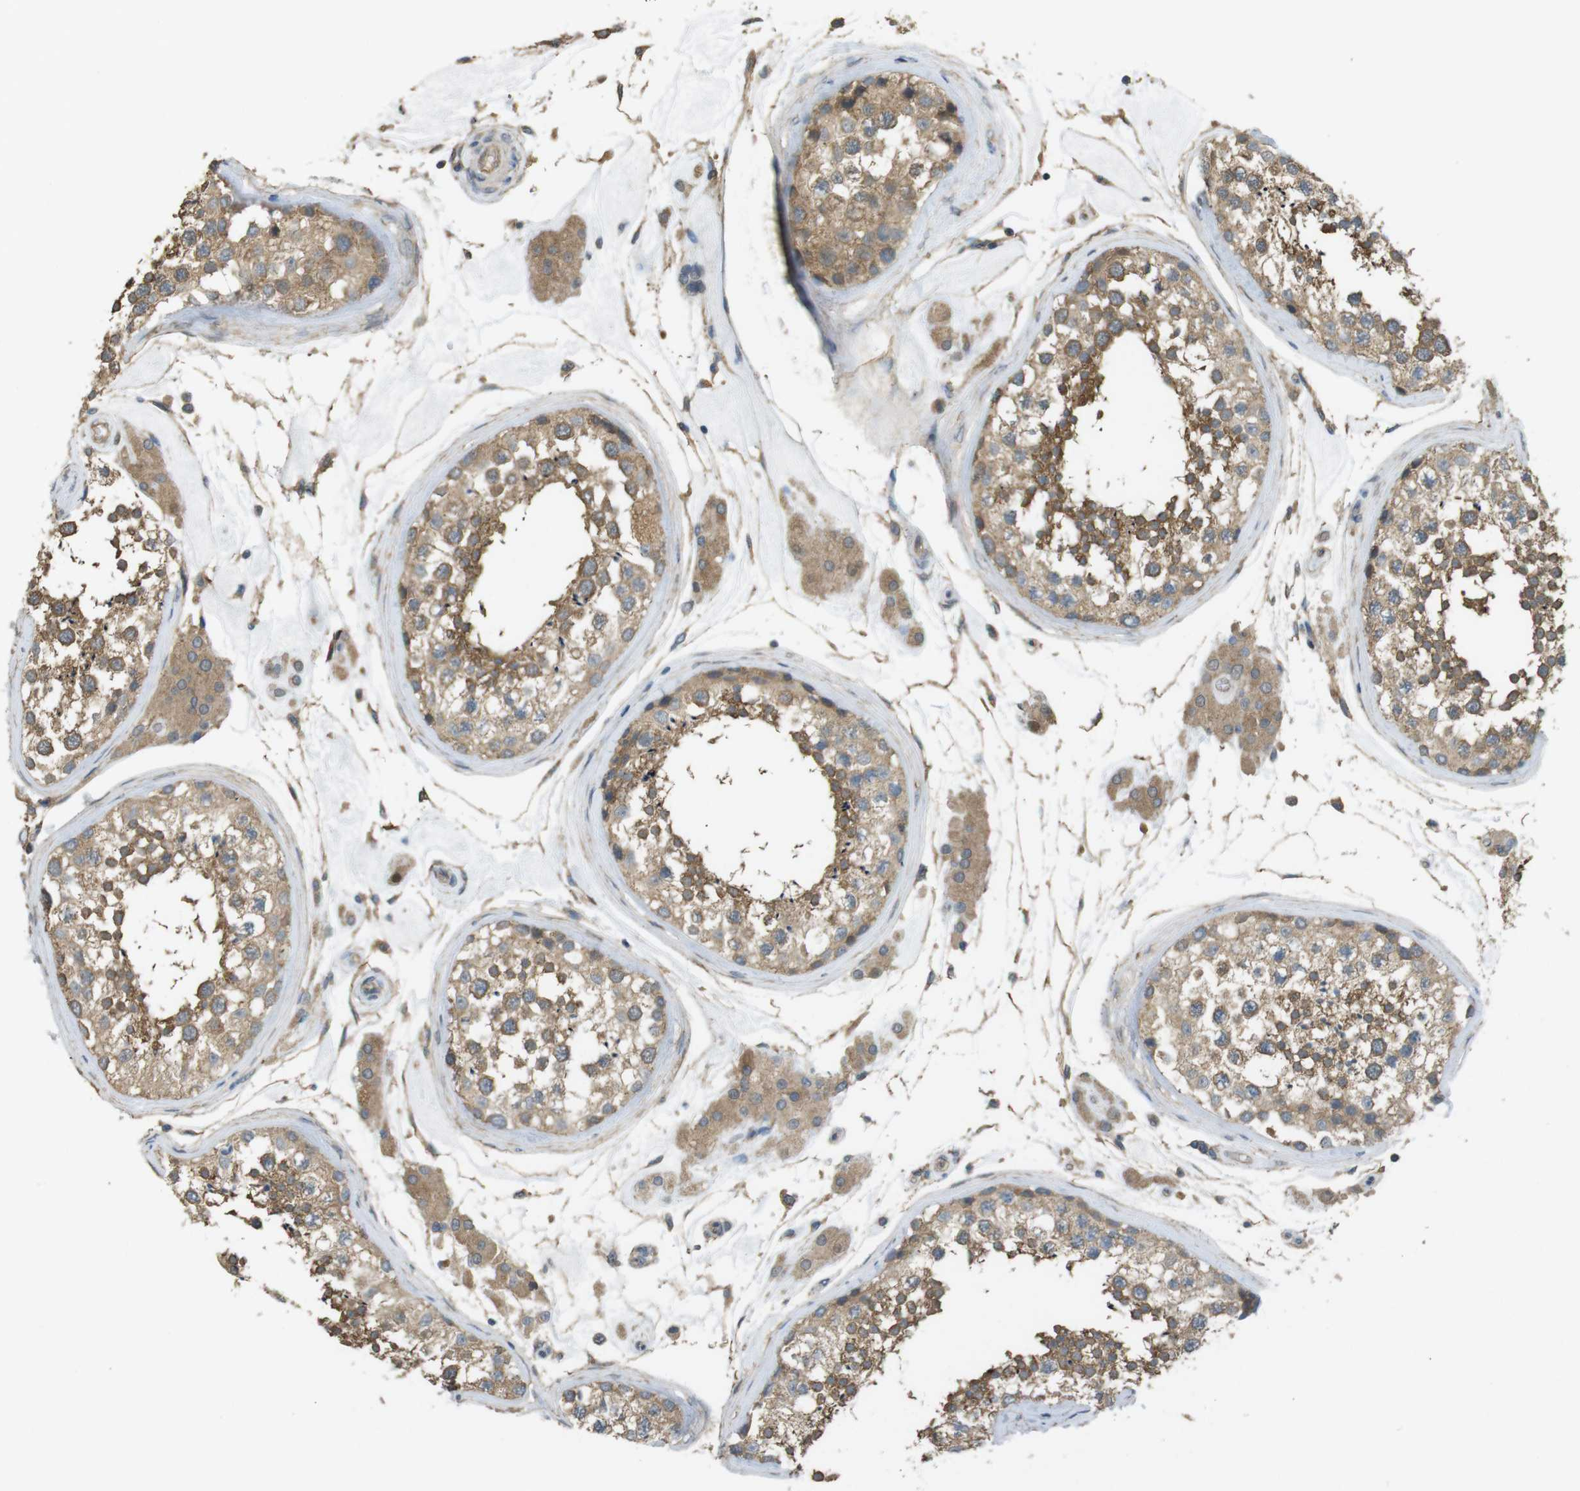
{"staining": {"intensity": "moderate", "quantity": ">75%", "location": "cytoplasmic/membranous"}, "tissue": "testis", "cell_type": "Cells in seminiferous ducts", "image_type": "normal", "snomed": [{"axis": "morphology", "description": "Normal tissue, NOS"}, {"axis": "topography", "description": "Testis"}], "caption": "Moderate cytoplasmic/membranous protein expression is identified in about >75% of cells in seminiferous ducts in testis. (DAB IHC, brown staining for protein, blue staining for nuclei).", "gene": "ZDHHC20", "patient": {"sex": "male", "age": 46}}